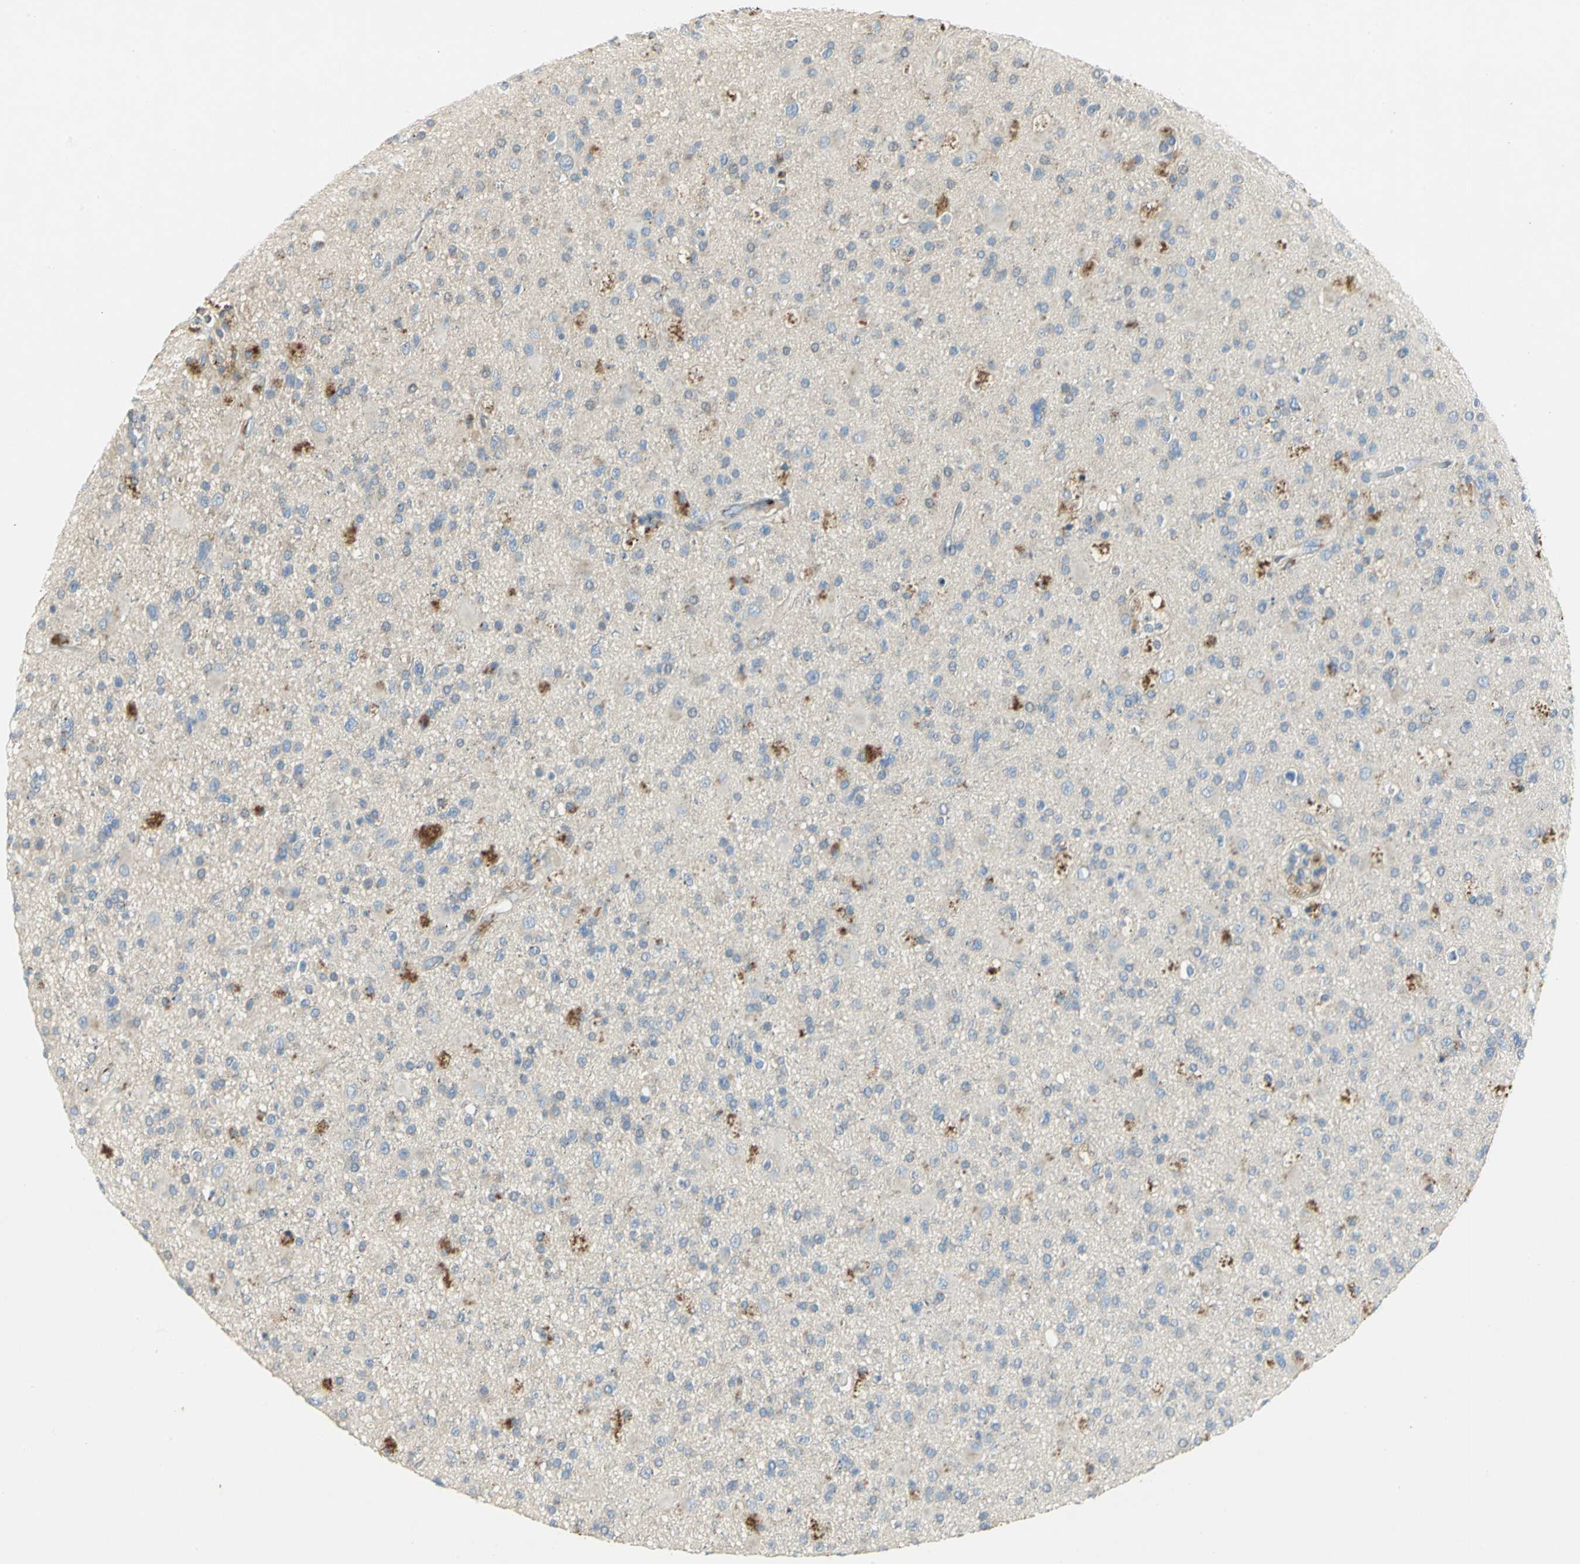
{"staining": {"intensity": "moderate", "quantity": "<25%", "location": "cytoplasmic/membranous"}, "tissue": "glioma", "cell_type": "Tumor cells", "image_type": "cancer", "snomed": [{"axis": "morphology", "description": "Glioma, malignant, High grade"}, {"axis": "topography", "description": "Brain"}], "caption": "IHC (DAB (3,3'-diaminobenzidine)) staining of glioma shows moderate cytoplasmic/membranous protein positivity in about <25% of tumor cells.", "gene": "TM9SF2", "patient": {"sex": "male", "age": 33}}